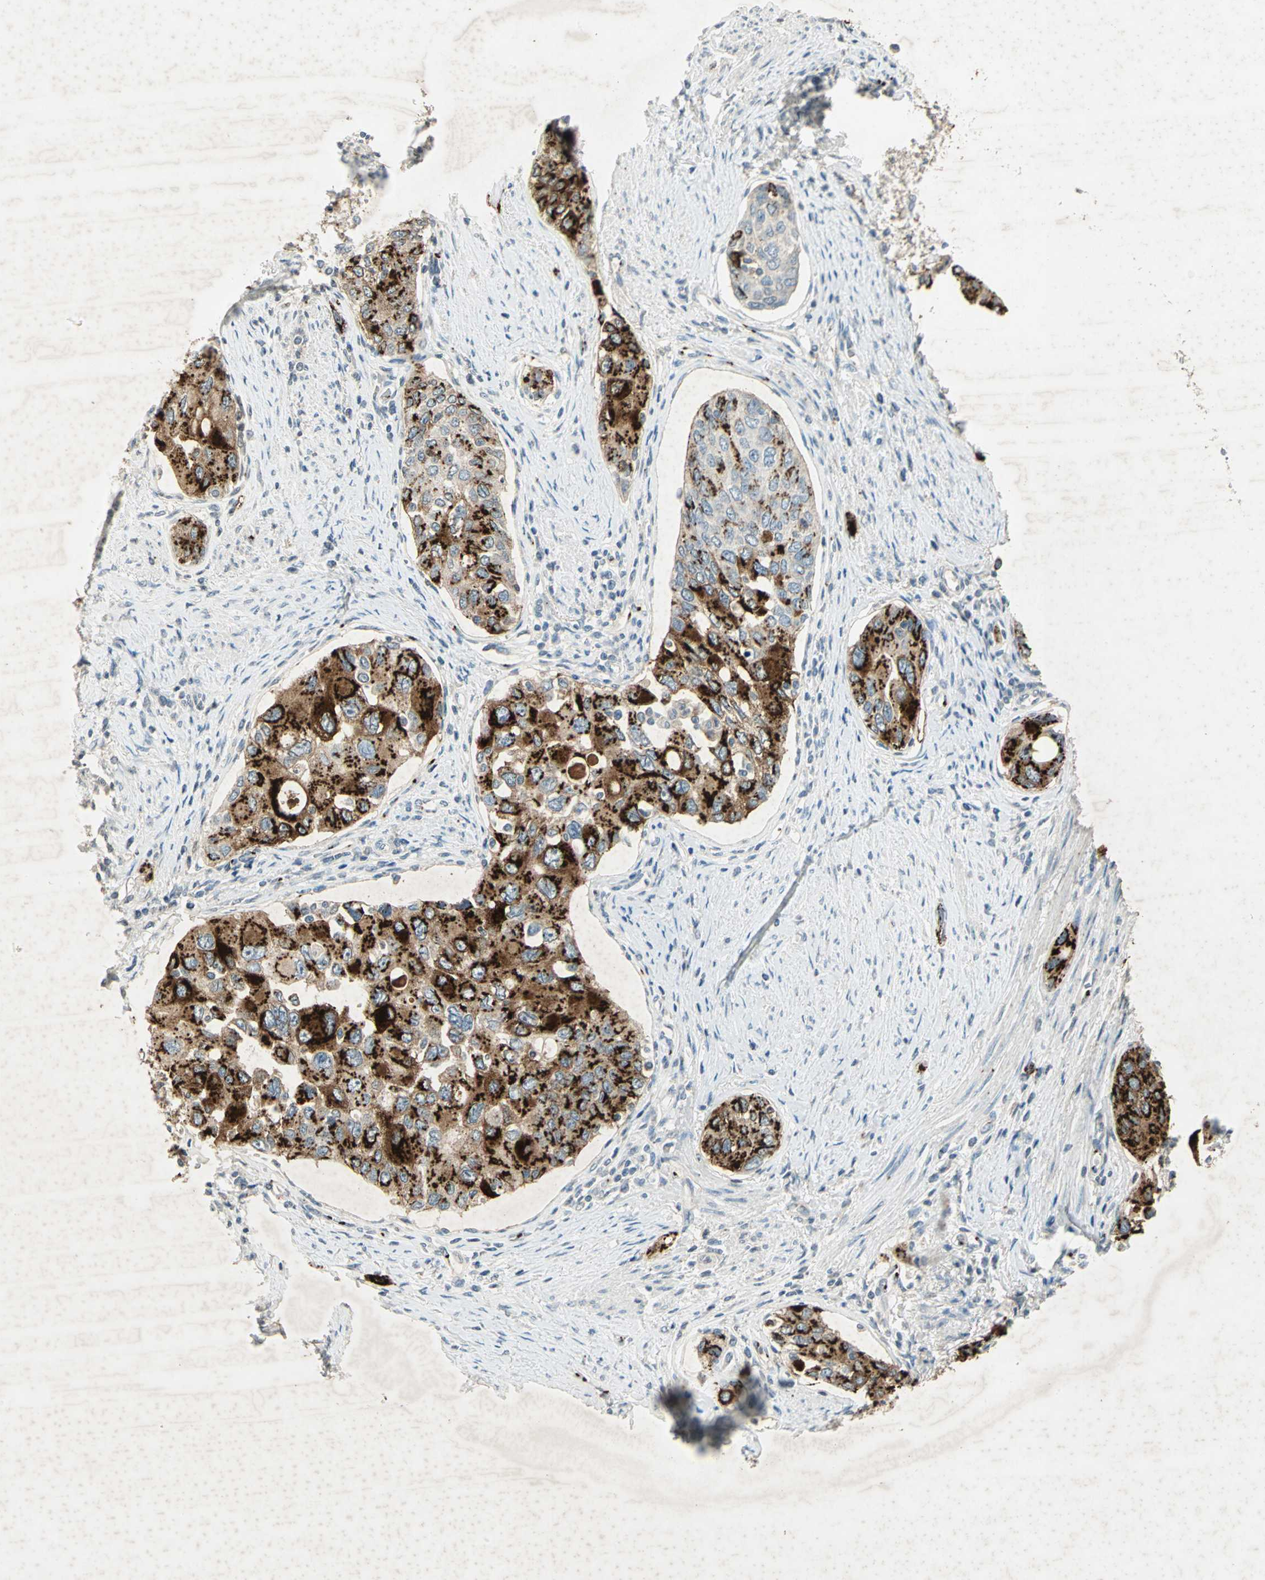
{"staining": {"intensity": "strong", "quantity": ">75%", "location": "cytoplasmic/membranous"}, "tissue": "urothelial cancer", "cell_type": "Tumor cells", "image_type": "cancer", "snomed": [{"axis": "morphology", "description": "Urothelial carcinoma, High grade"}, {"axis": "topography", "description": "Urinary bladder"}], "caption": "Tumor cells show high levels of strong cytoplasmic/membranous staining in approximately >75% of cells in human urothelial carcinoma (high-grade). (DAB IHC, brown staining for protein, blue staining for nuclei).", "gene": "CAMK2B", "patient": {"sex": "female", "age": 56}}